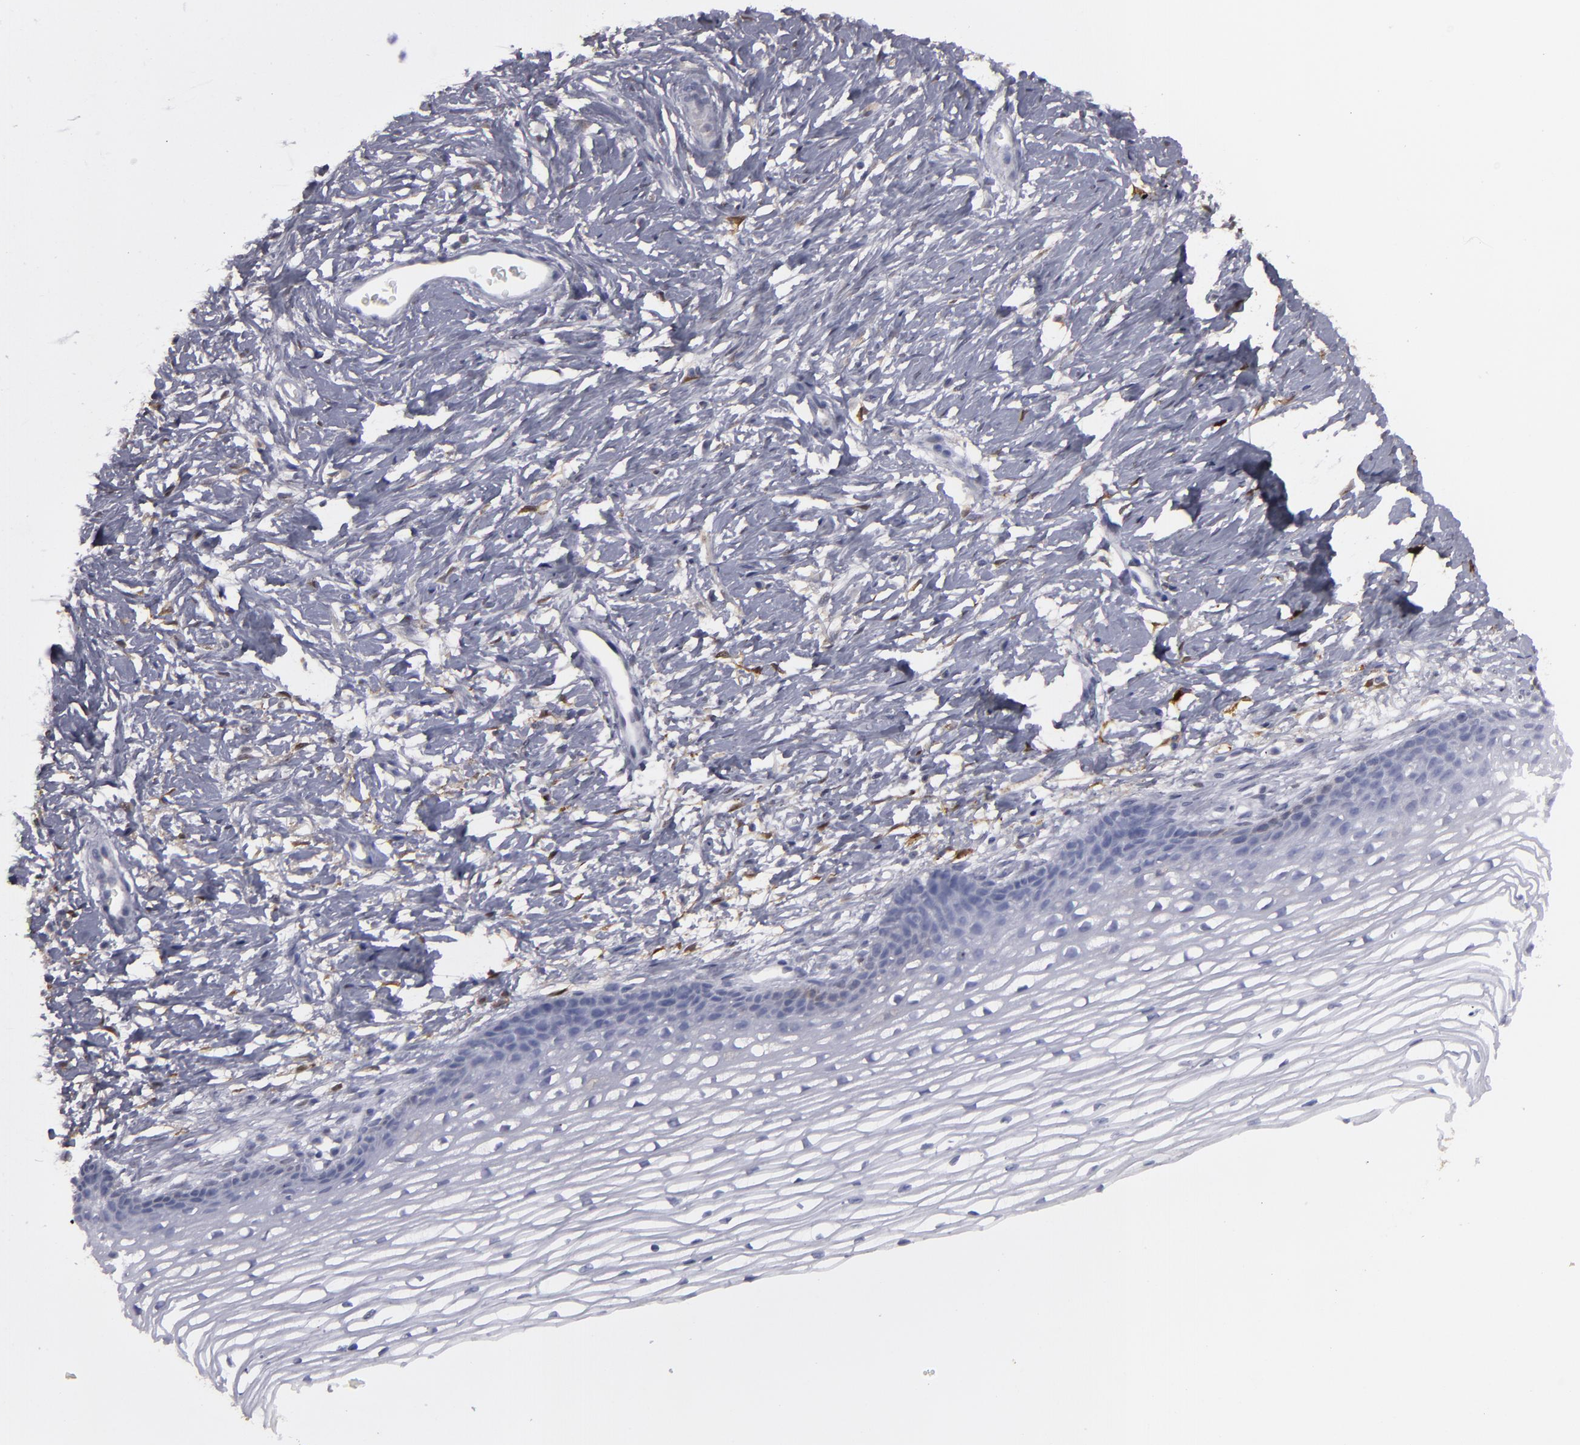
{"staining": {"intensity": "negative", "quantity": "none", "location": "none"}, "tissue": "cervix", "cell_type": "Glandular cells", "image_type": "normal", "snomed": [{"axis": "morphology", "description": "Normal tissue, NOS"}, {"axis": "topography", "description": "Cervix"}], "caption": "The image displays no significant positivity in glandular cells of cervix.", "gene": "SEMA3G", "patient": {"sex": "female", "age": 77}}